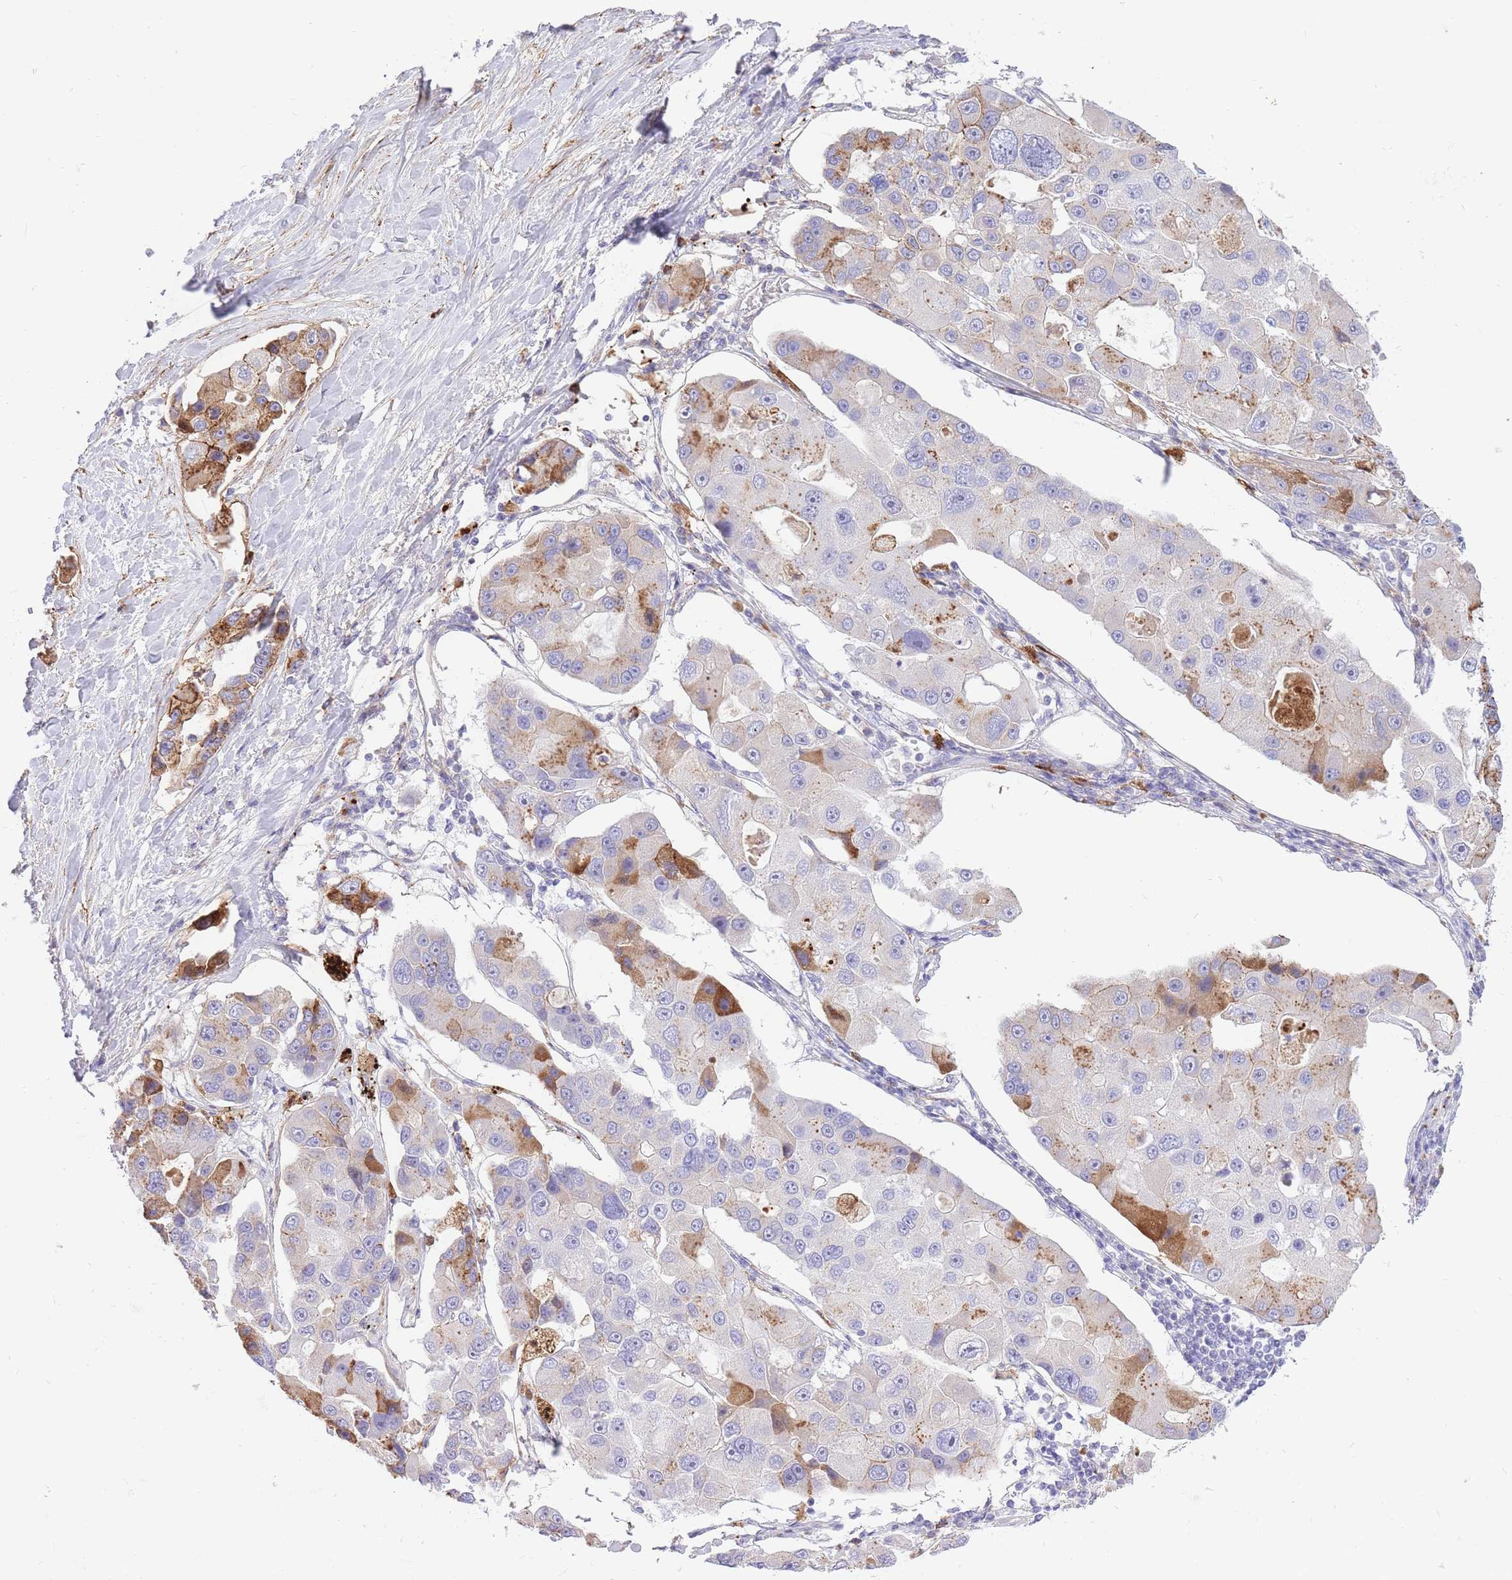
{"staining": {"intensity": "moderate", "quantity": "<25%", "location": "cytoplasmic/membranous"}, "tissue": "lung cancer", "cell_type": "Tumor cells", "image_type": "cancer", "snomed": [{"axis": "morphology", "description": "Adenocarcinoma, NOS"}, {"axis": "topography", "description": "Lung"}], "caption": "Immunohistochemistry of adenocarcinoma (lung) shows low levels of moderate cytoplasmic/membranous positivity in about <25% of tumor cells. Immunohistochemistry (ihc) stains the protein in brown and the nuclei are stained blue.", "gene": "HRG", "patient": {"sex": "female", "age": 54}}